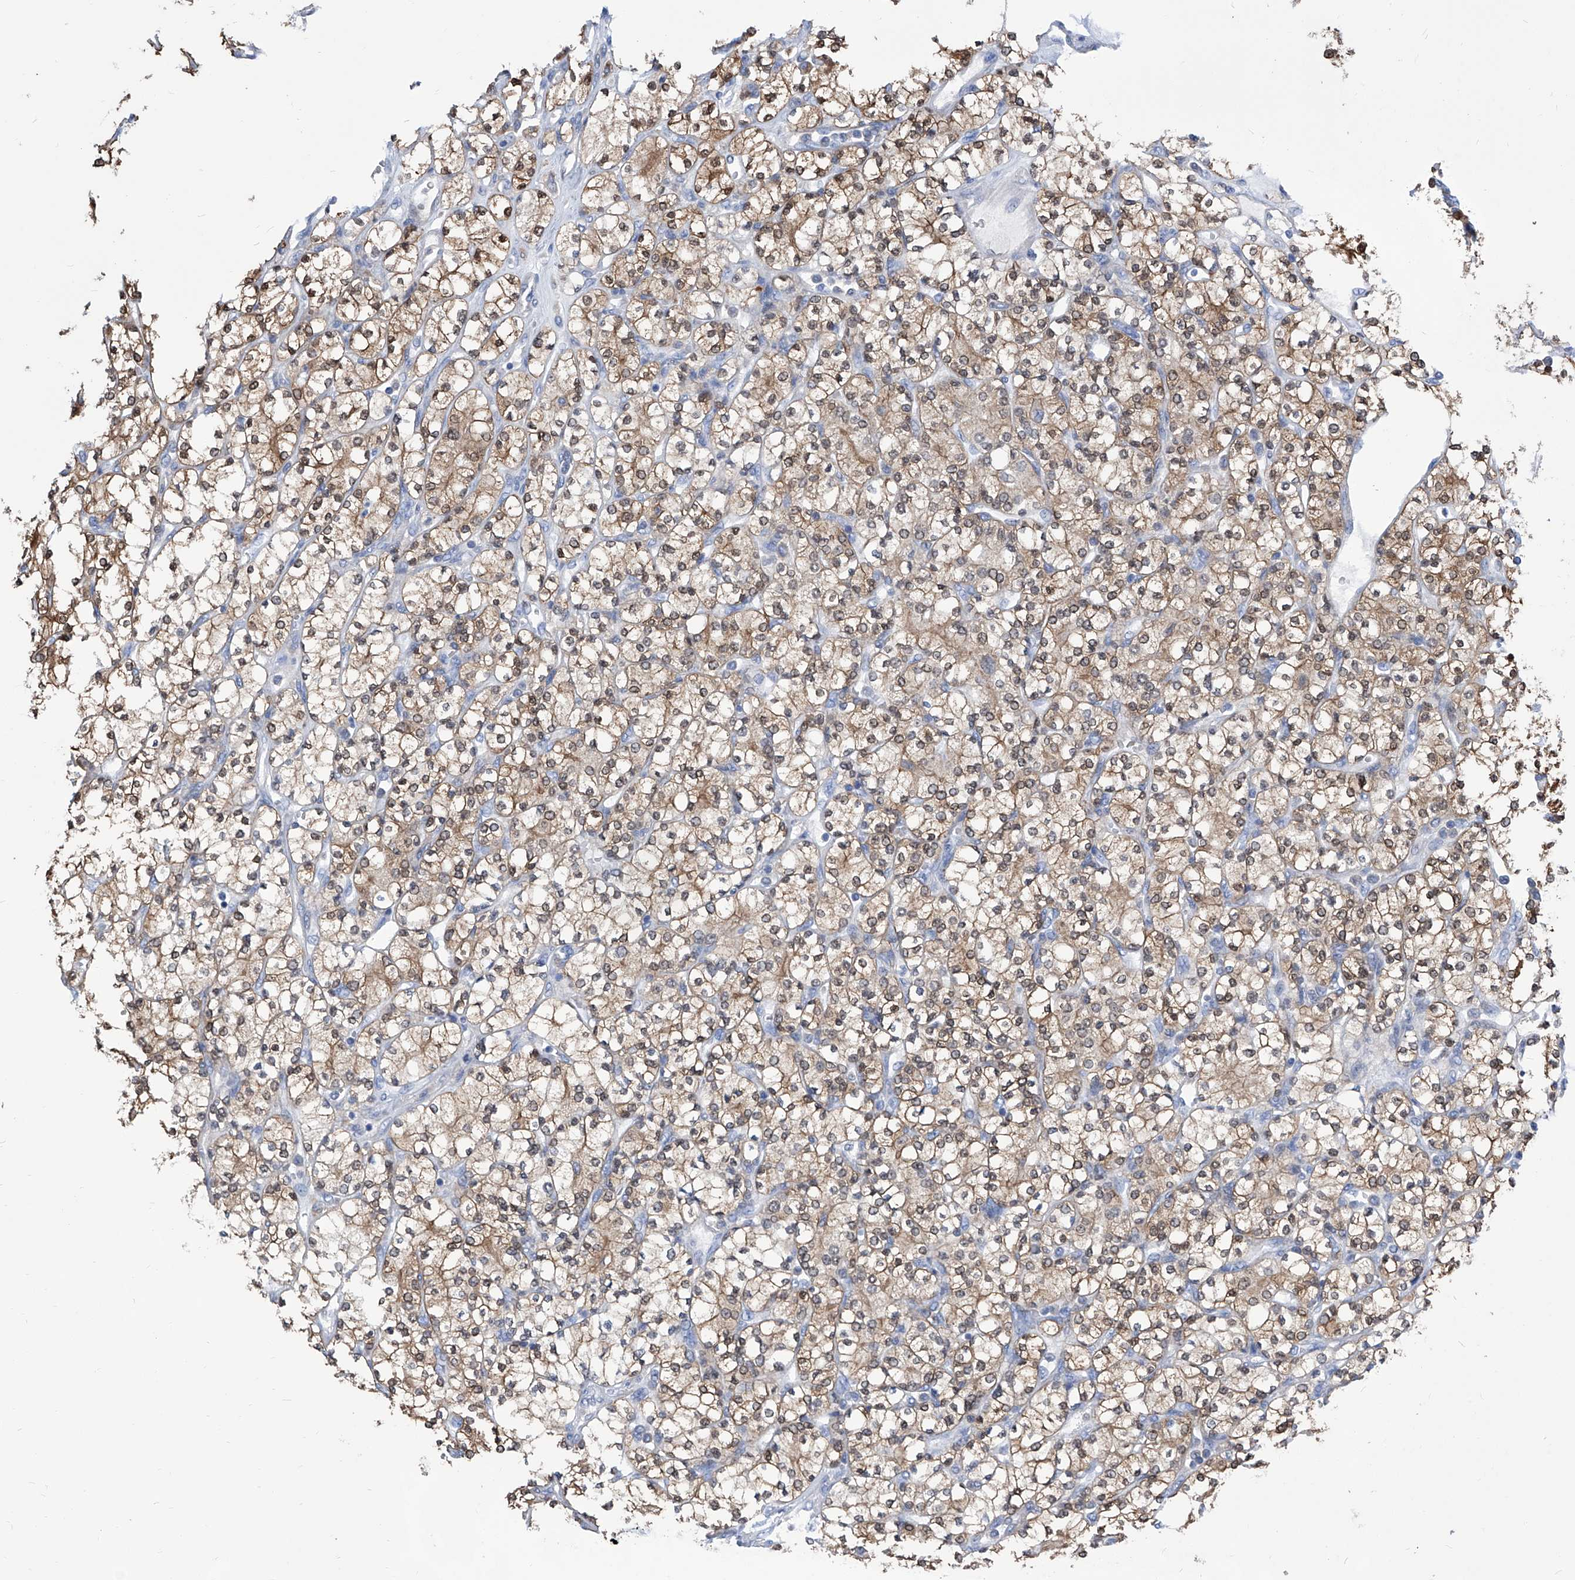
{"staining": {"intensity": "moderate", "quantity": ">75%", "location": "cytoplasmic/membranous"}, "tissue": "renal cancer", "cell_type": "Tumor cells", "image_type": "cancer", "snomed": [{"axis": "morphology", "description": "Adenocarcinoma, NOS"}, {"axis": "topography", "description": "Kidney"}], "caption": "DAB (3,3'-diaminobenzidine) immunohistochemical staining of renal cancer (adenocarcinoma) demonstrates moderate cytoplasmic/membranous protein positivity in approximately >75% of tumor cells.", "gene": "IMPA2", "patient": {"sex": "male", "age": 77}}